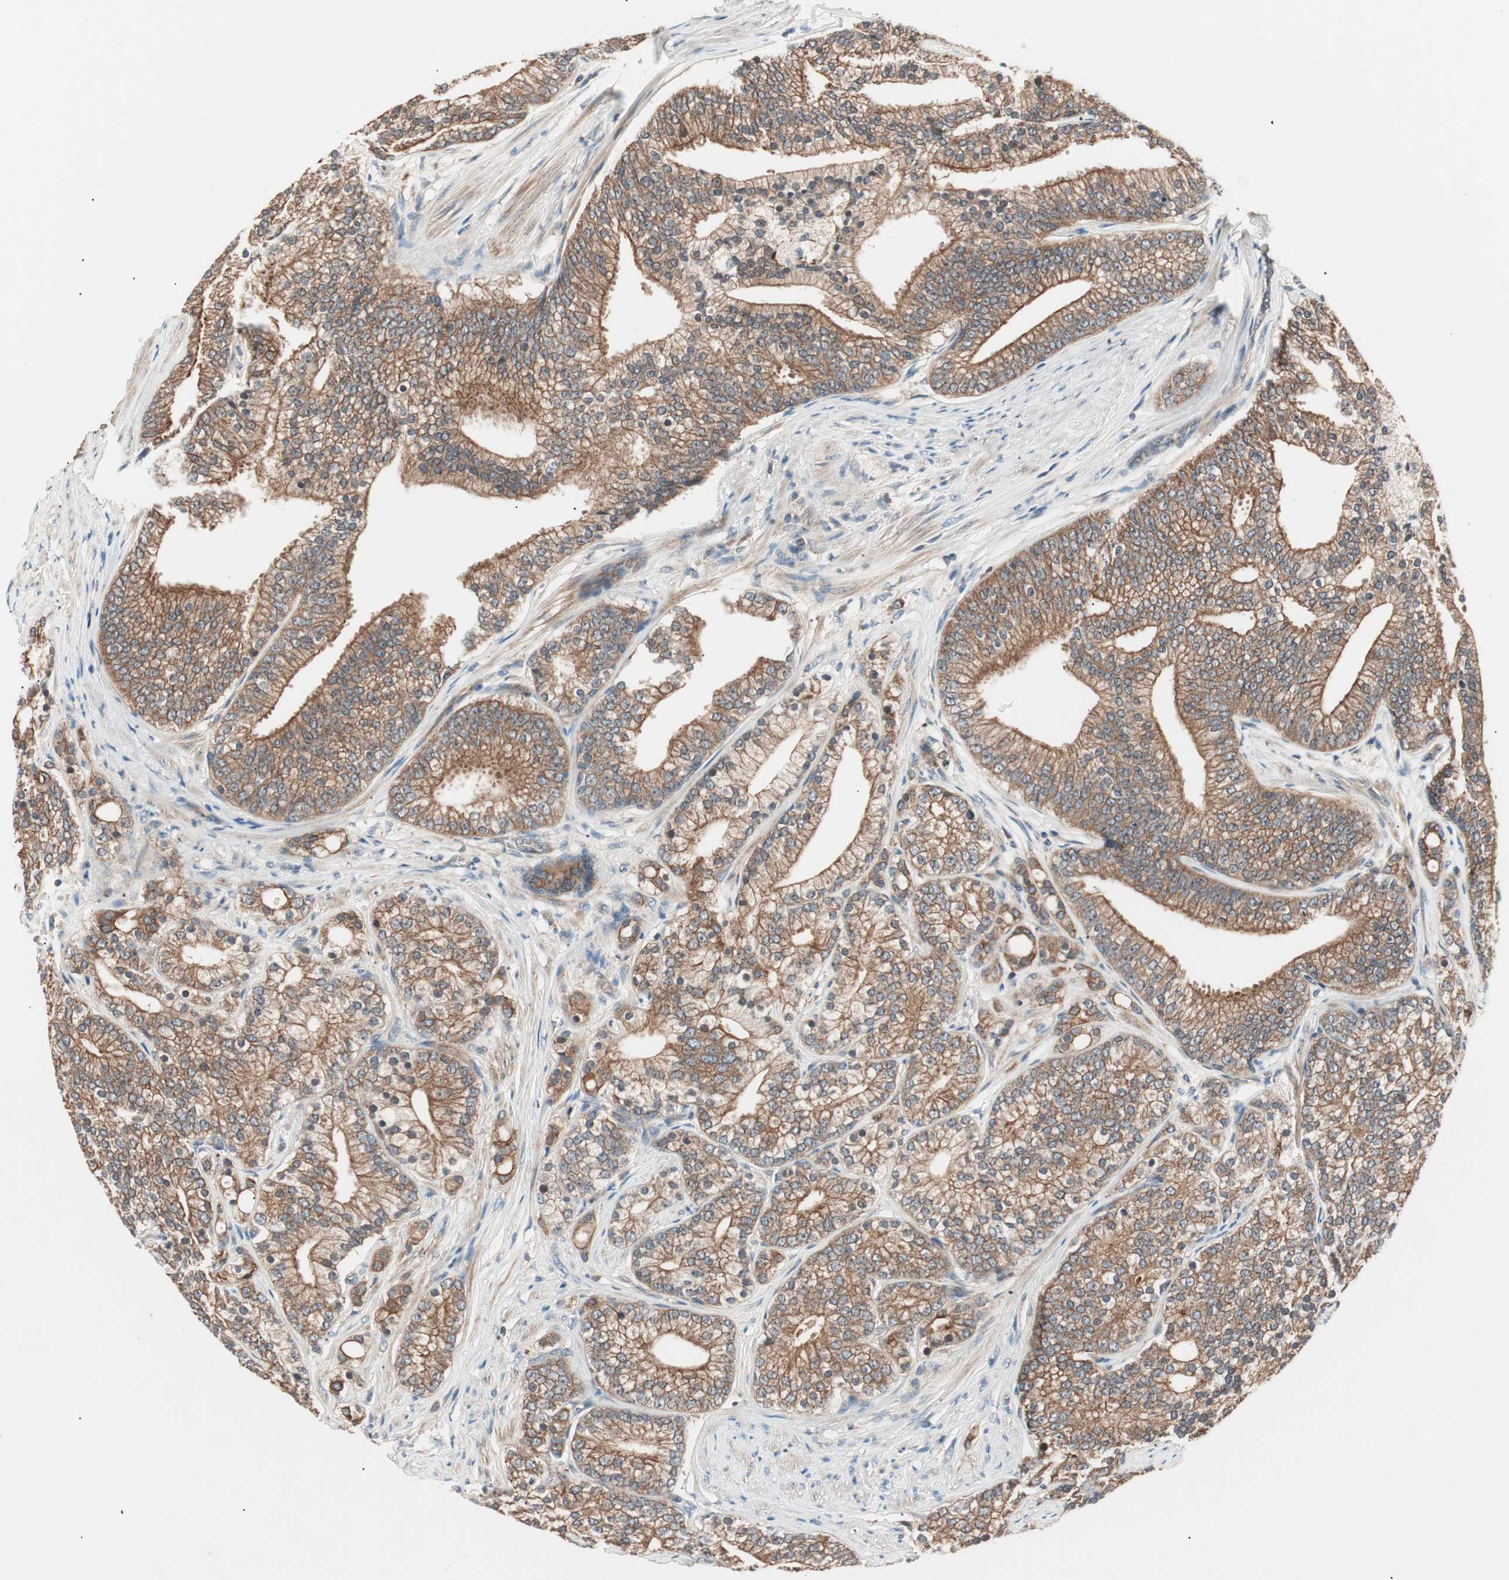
{"staining": {"intensity": "moderate", "quantity": ">75%", "location": "cytoplasmic/membranous"}, "tissue": "prostate cancer", "cell_type": "Tumor cells", "image_type": "cancer", "snomed": [{"axis": "morphology", "description": "Adenocarcinoma, Low grade"}, {"axis": "topography", "description": "Prostate"}], "caption": "Prostate cancer (low-grade adenocarcinoma) tissue exhibits moderate cytoplasmic/membranous positivity in about >75% of tumor cells, visualized by immunohistochemistry. The protein of interest is shown in brown color, while the nuclei are stained blue.", "gene": "TSG101", "patient": {"sex": "male", "age": 71}}